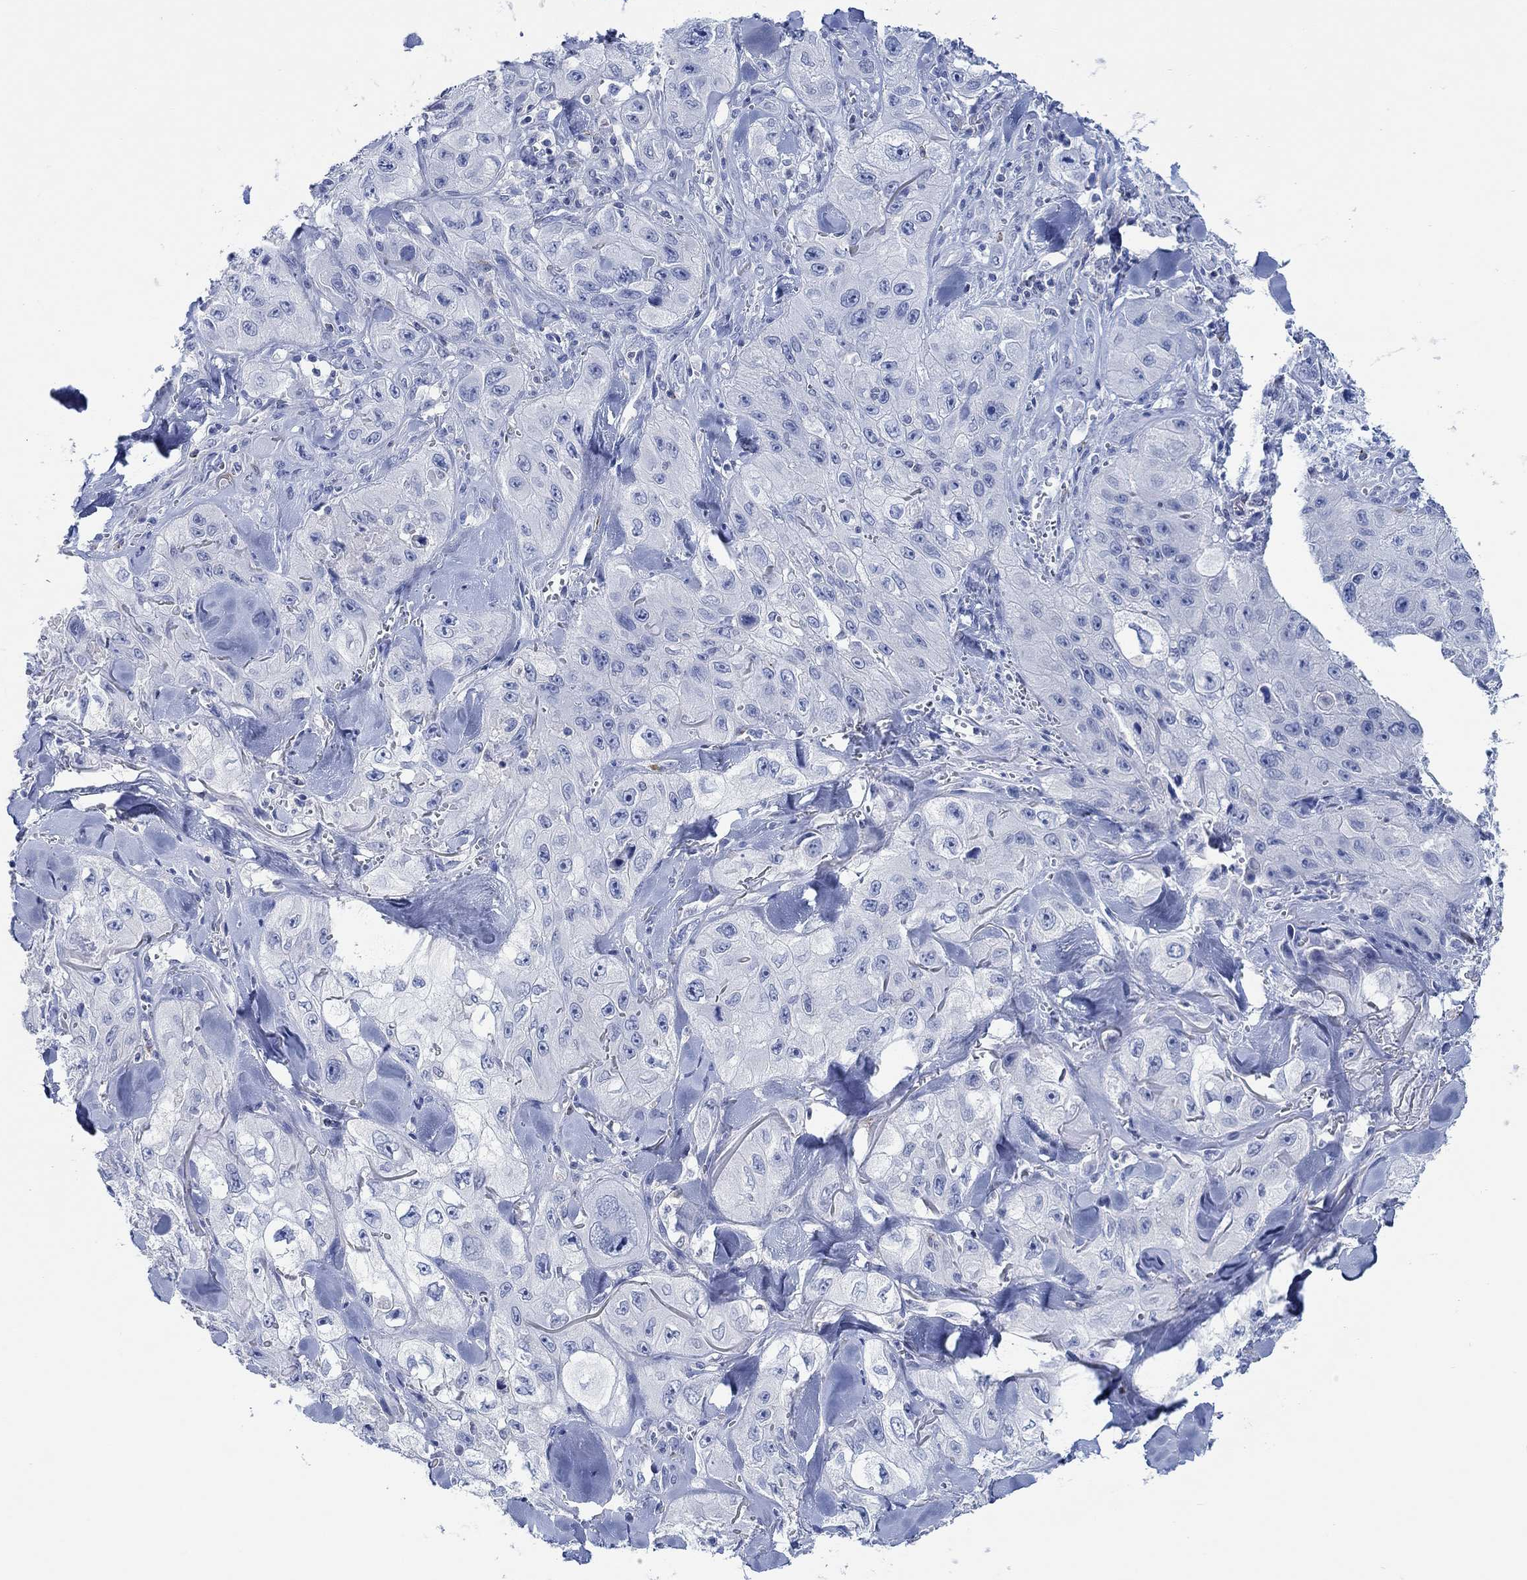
{"staining": {"intensity": "negative", "quantity": "none", "location": "none"}, "tissue": "skin cancer", "cell_type": "Tumor cells", "image_type": "cancer", "snomed": [{"axis": "morphology", "description": "Squamous cell carcinoma, NOS"}, {"axis": "topography", "description": "Skin"}, {"axis": "topography", "description": "Subcutis"}], "caption": "This is an immunohistochemistry micrograph of human squamous cell carcinoma (skin). There is no expression in tumor cells.", "gene": "PPP1R17", "patient": {"sex": "male", "age": 73}}